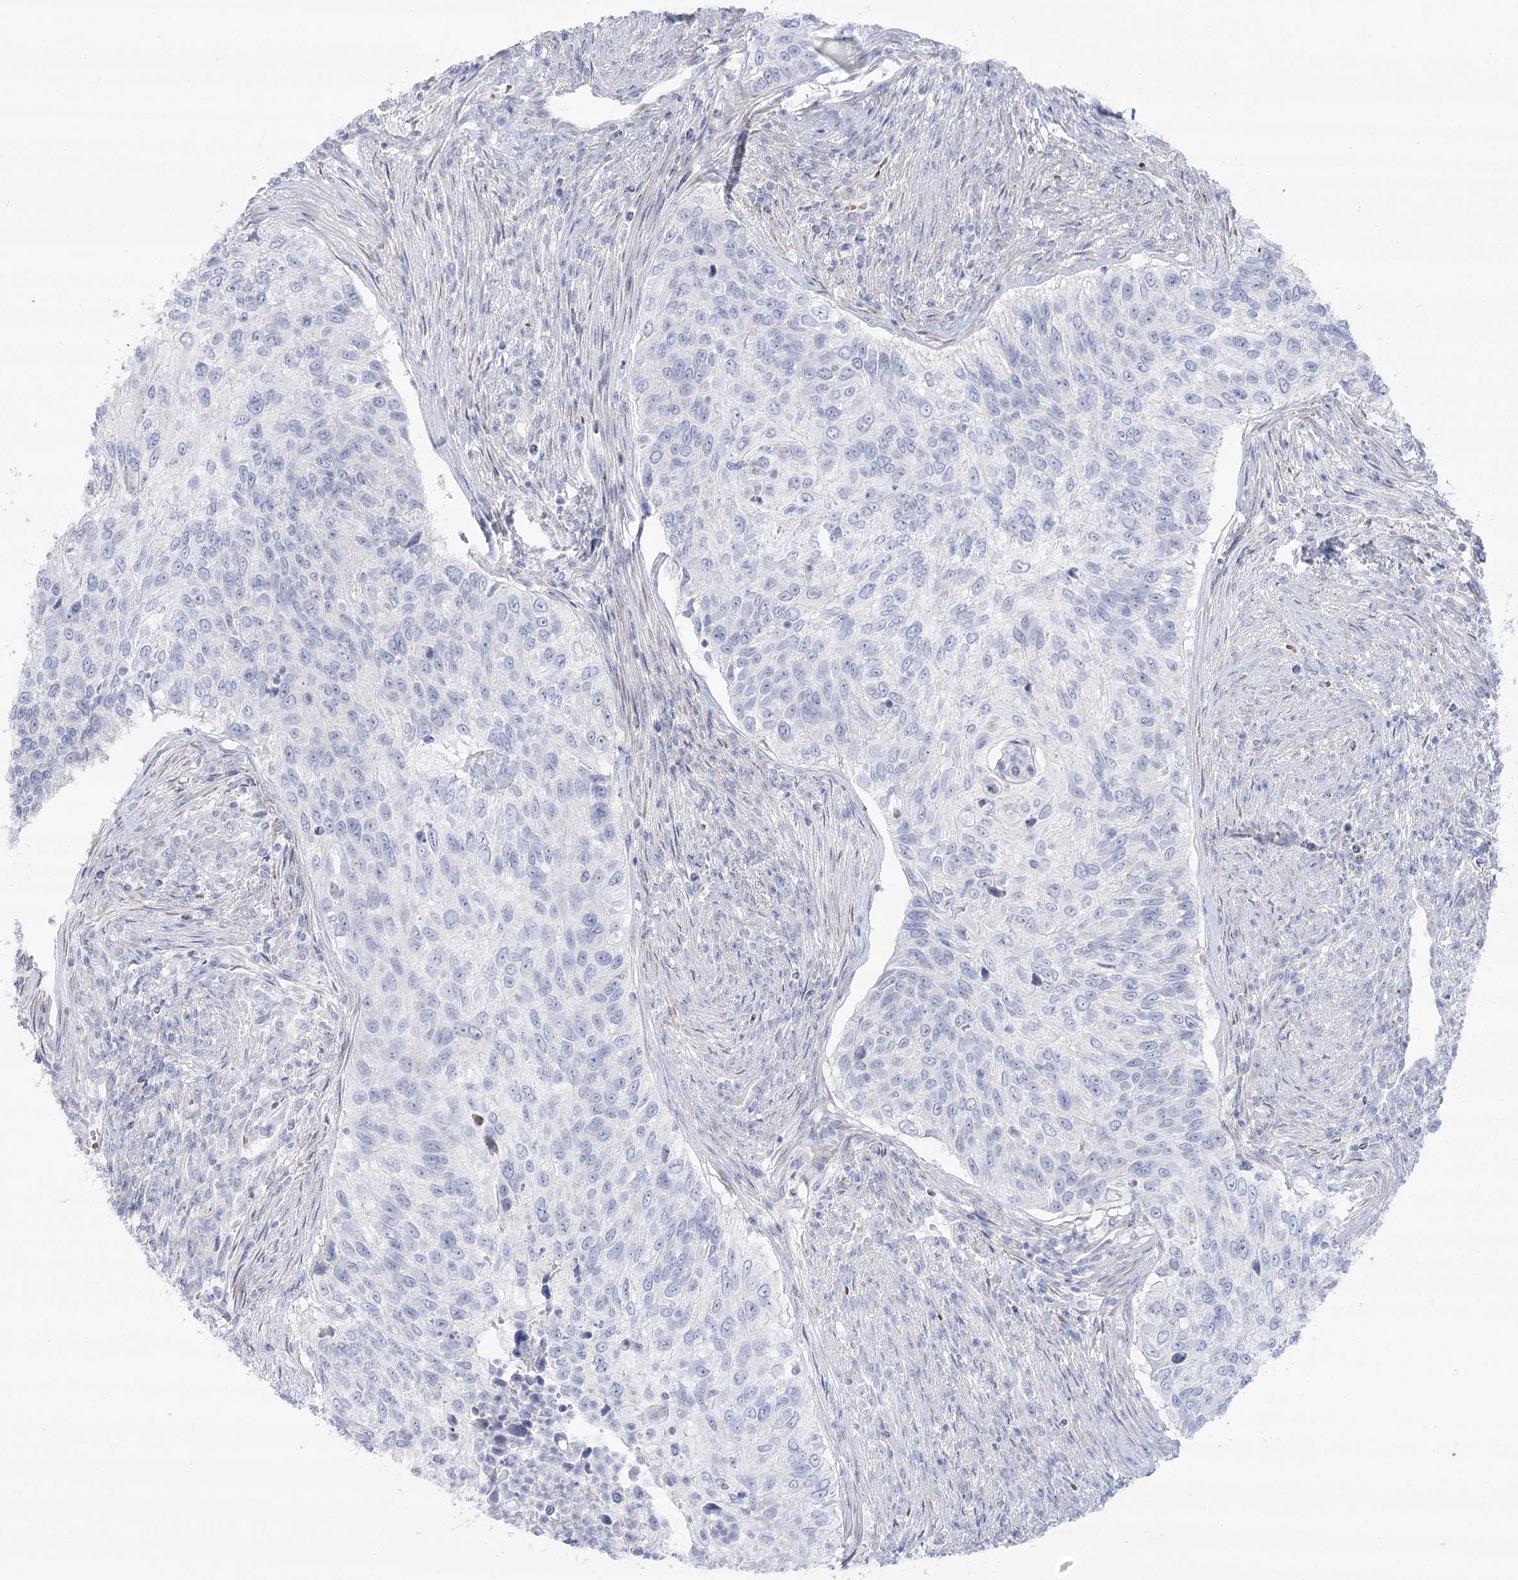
{"staining": {"intensity": "negative", "quantity": "none", "location": "none"}, "tissue": "urothelial cancer", "cell_type": "Tumor cells", "image_type": "cancer", "snomed": [{"axis": "morphology", "description": "Urothelial carcinoma, High grade"}, {"axis": "topography", "description": "Urinary bladder"}], "caption": "High-grade urothelial carcinoma was stained to show a protein in brown. There is no significant expression in tumor cells.", "gene": "SIAE", "patient": {"sex": "female", "age": 60}}